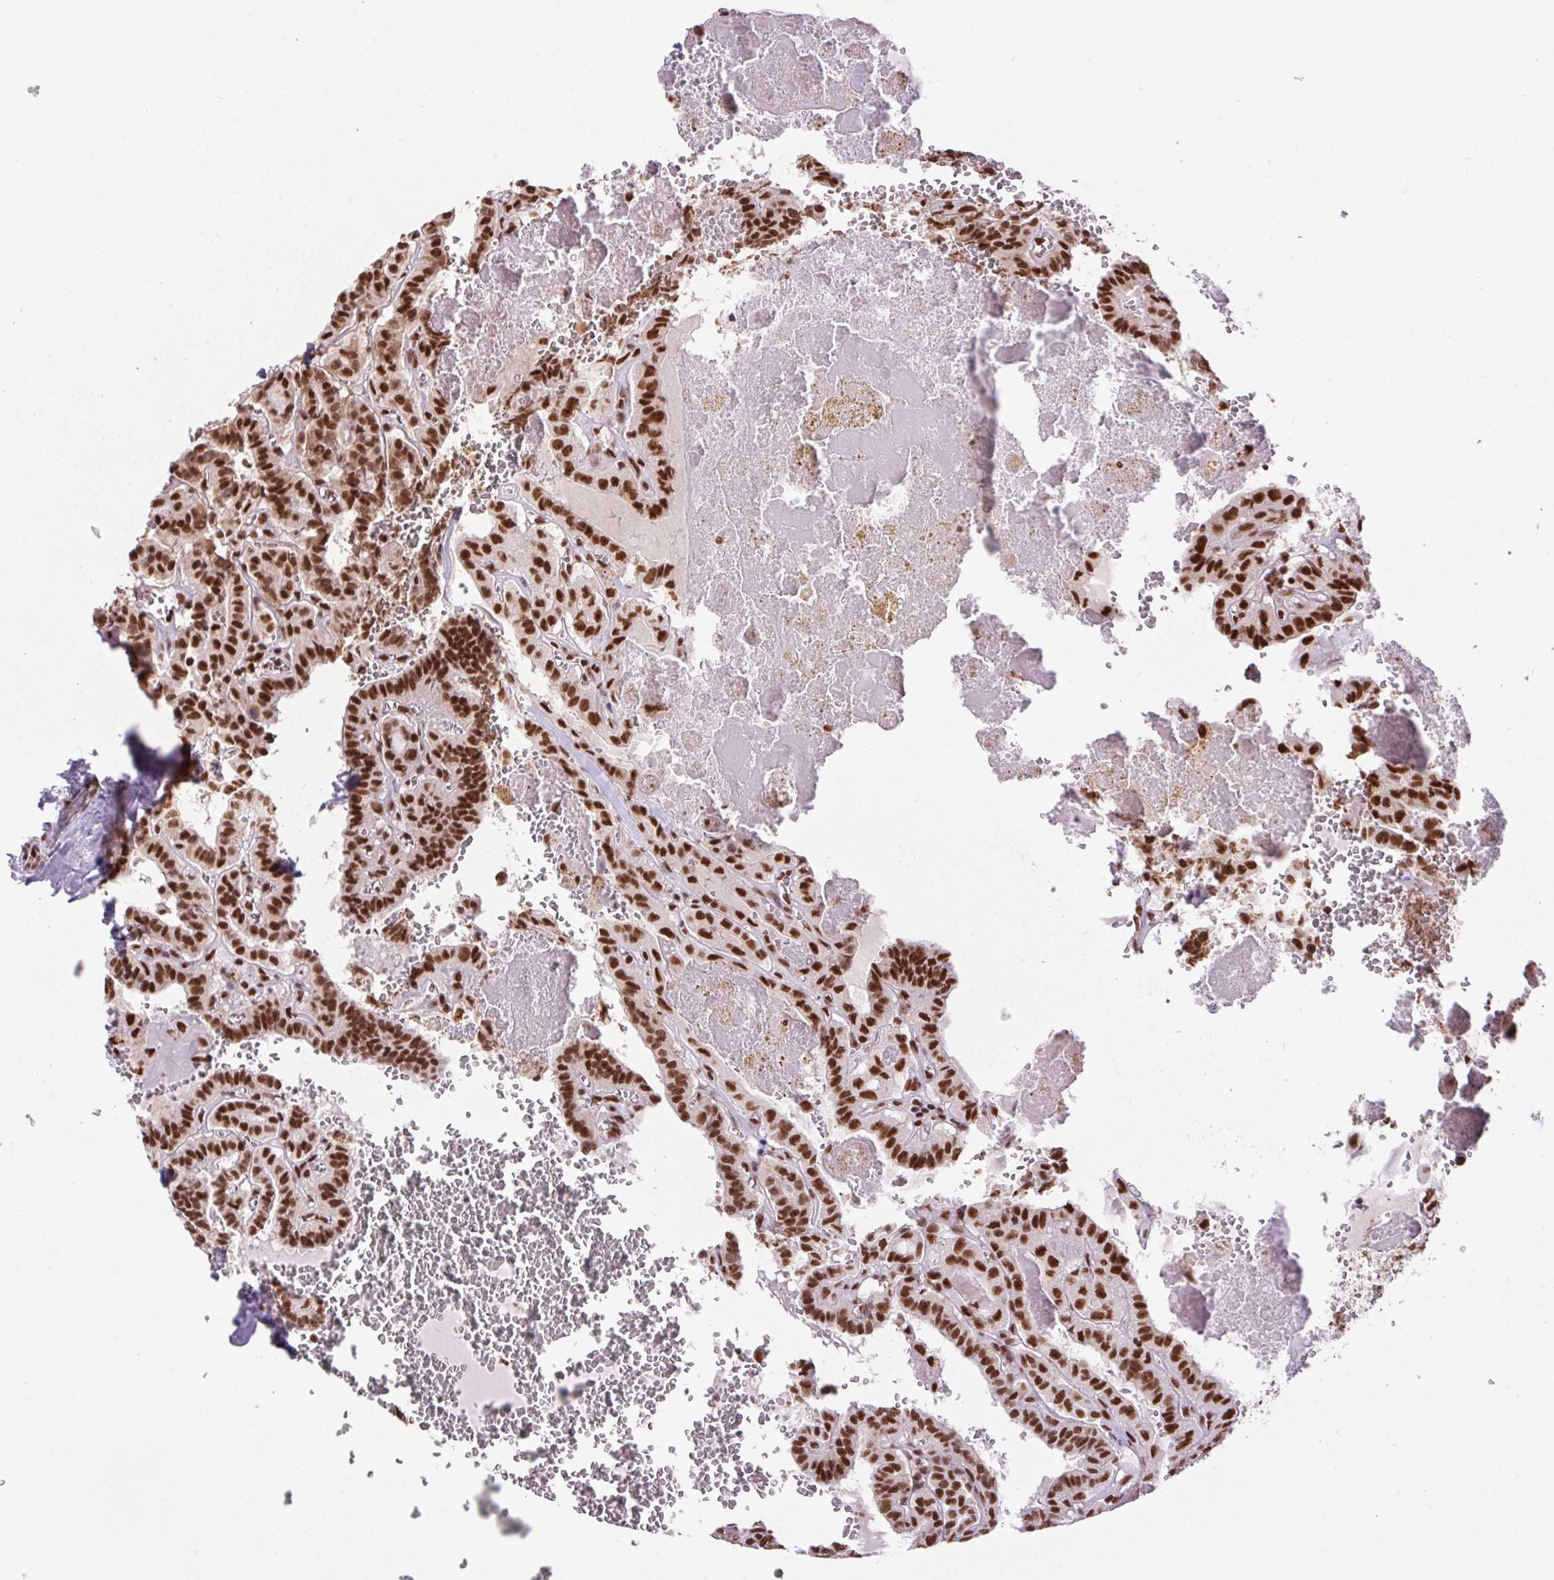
{"staining": {"intensity": "strong", "quantity": ">75%", "location": "nuclear"}, "tissue": "thyroid cancer", "cell_type": "Tumor cells", "image_type": "cancer", "snomed": [{"axis": "morphology", "description": "Papillary adenocarcinoma, NOS"}, {"axis": "topography", "description": "Thyroid gland"}], "caption": "Thyroid cancer (papillary adenocarcinoma) stained for a protein displays strong nuclear positivity in tumor cells.", "gene": "ZNF207", "patient": {"sex": "female", "age": 21}}